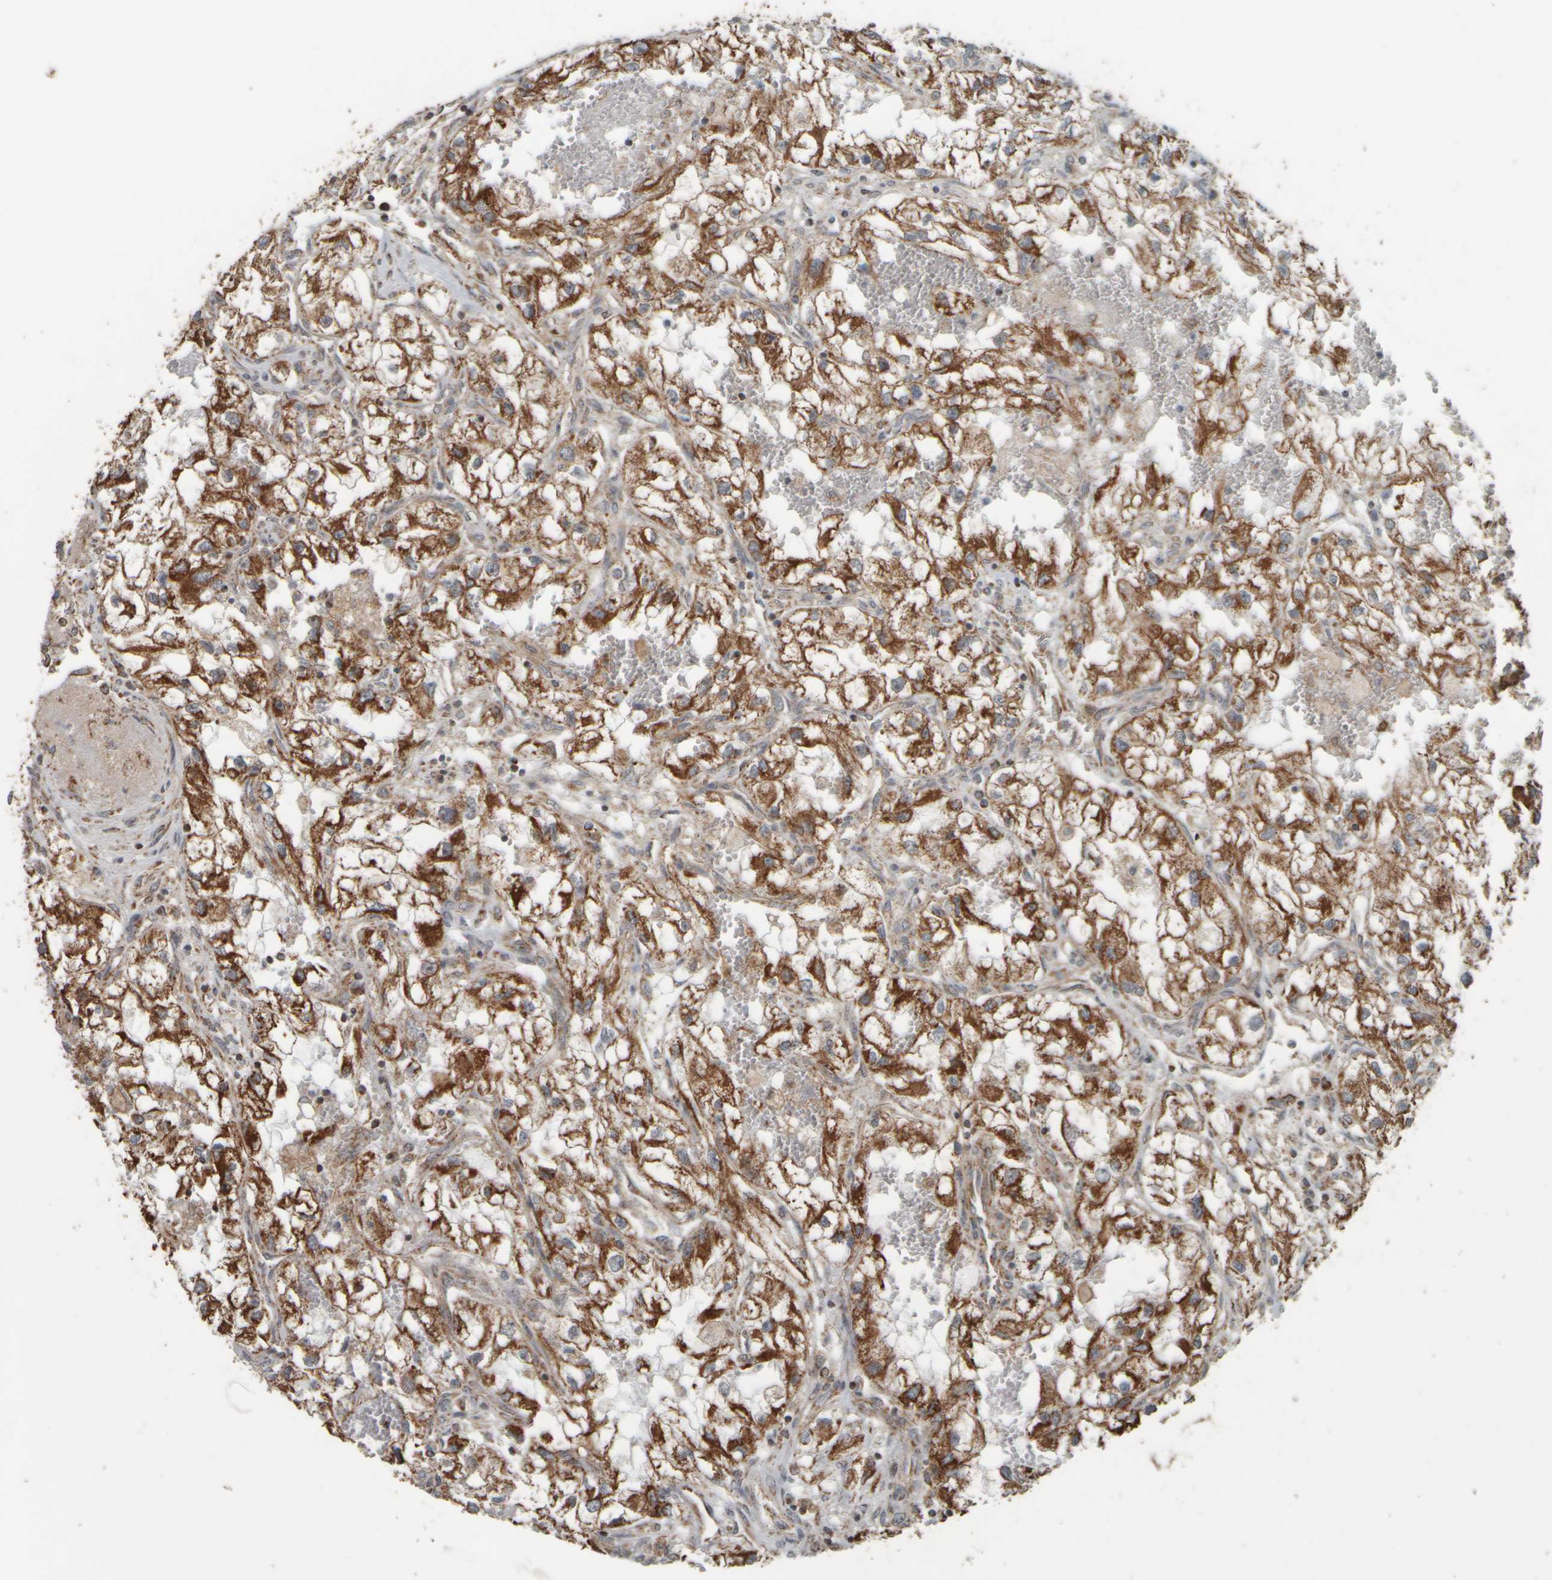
{"staining": {"intensity": "strong", "quantity": ">75%", "location": "cytoplasmic/membranous"}, "tissue": "renal cancer", "cell_type": "Tumor cells", "image_type": "cancer", "snomed": [{"axis": "morphology", "description": "Adenocarcinoma, NOS"}, {"axis": "topography", "description": "Kidney"}], "caption": "An image of human renal cancer (adenocarcinoma) stained for a protein exhibits strong cytoplasmic/membranous brown staining in tumor cells.", "gene": "APBB2", "patient": {"sex": "female", "age": 70}}